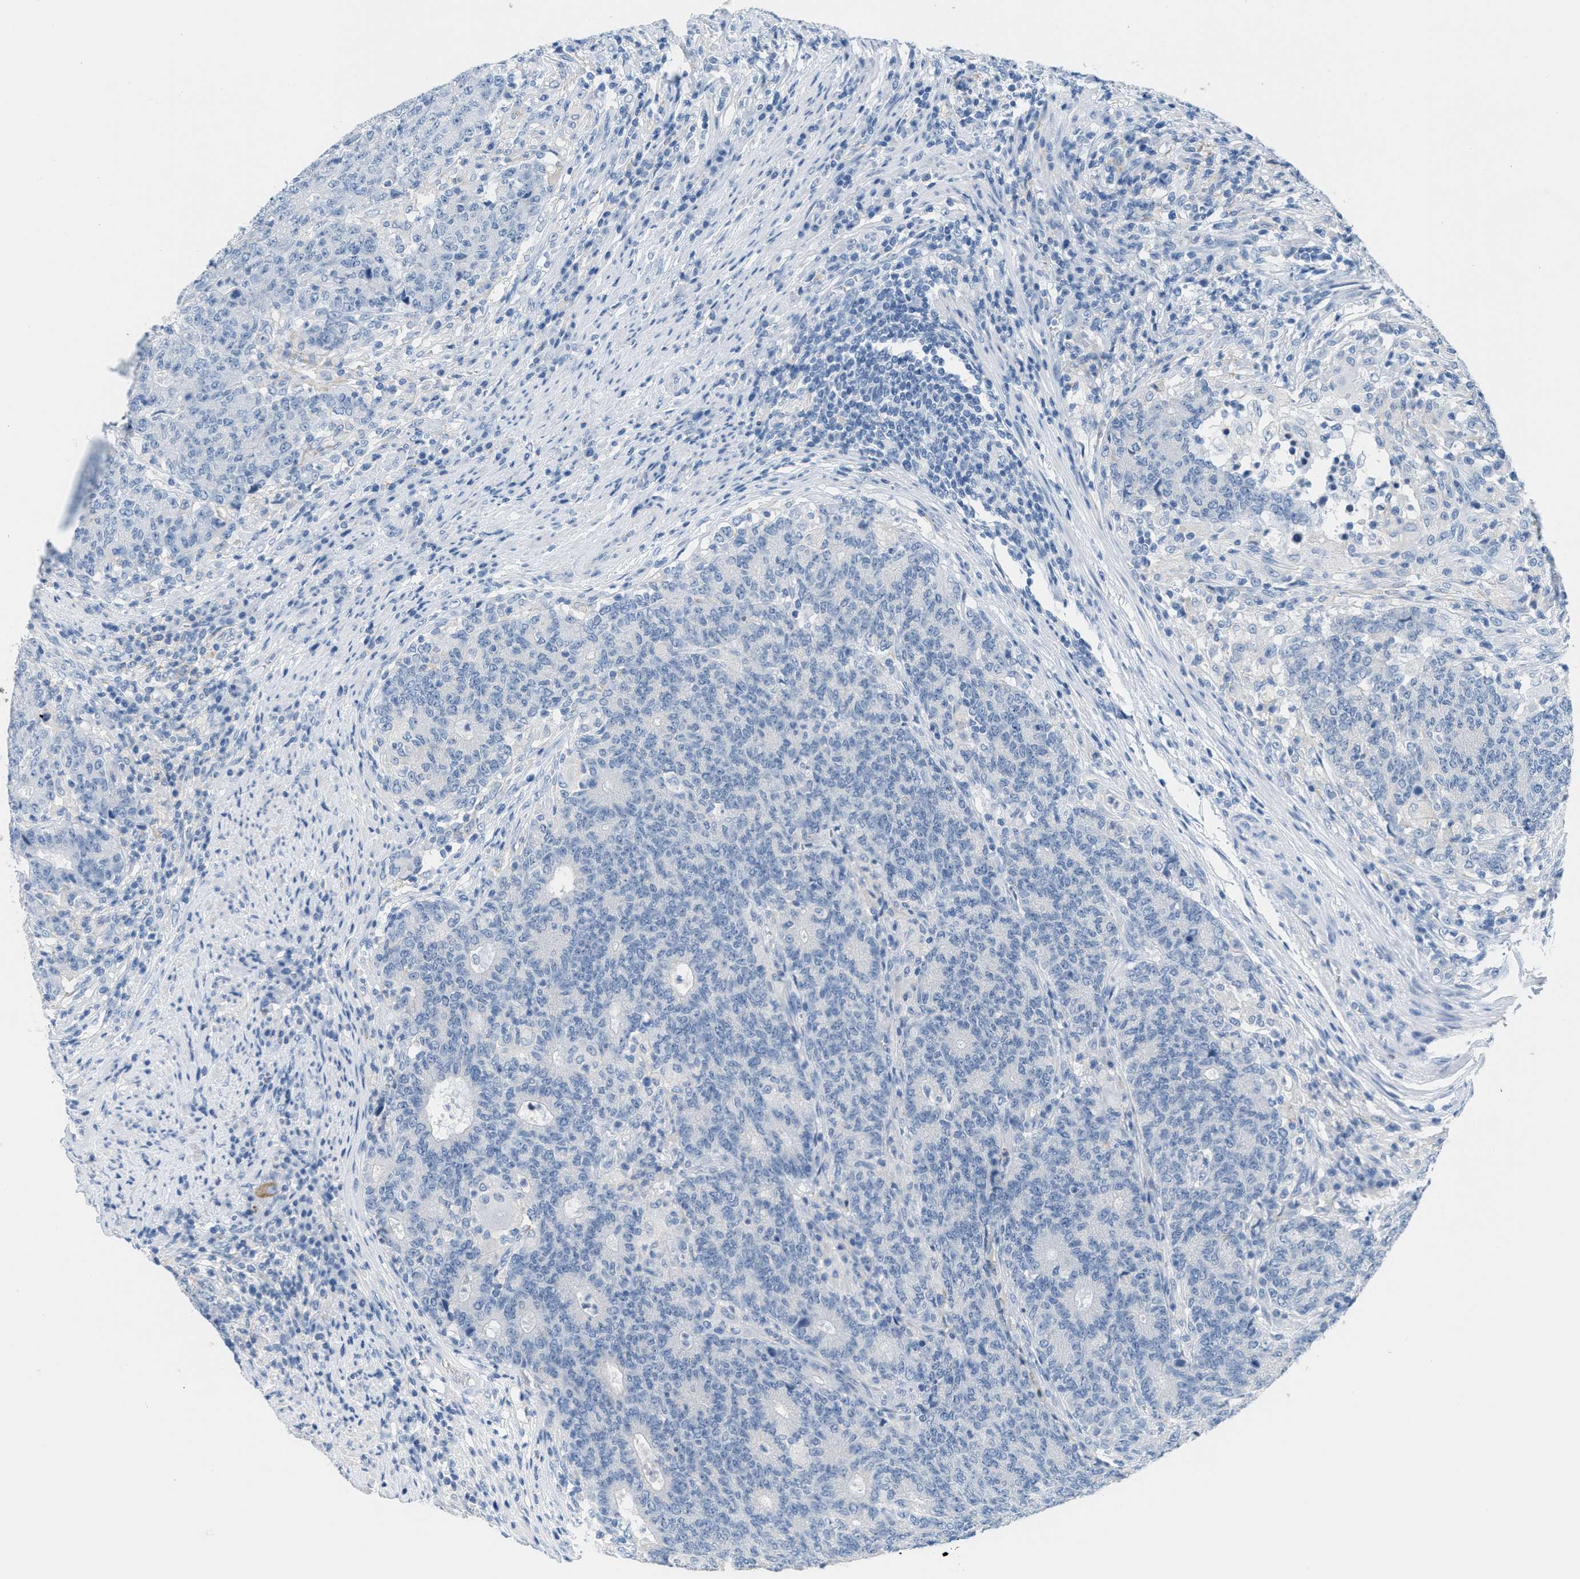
{"staining": {"intensity": "negative", "quantity": "none", "location": "none"}, "tissue": "colorectal cancer", "cell_type": "Tumor cells", "image_type": "cancer", "snomed": [{"axis": "morphology", "description": "Normal tissue, NOS"}, {"axis": "morphology", "description": "Adenocarcinoma, NOS"}, {"axis": "topography", "description": "Colon"}], "caption": "DAB (3,3'-diaminobenzidine) immunohistochemical staining of colorectal cancer (adenocarcinoma) exhibits no significant positivity in tumor cells.", "gene": "GPM6A", "patient": {"sex": "female", "age": 75}}